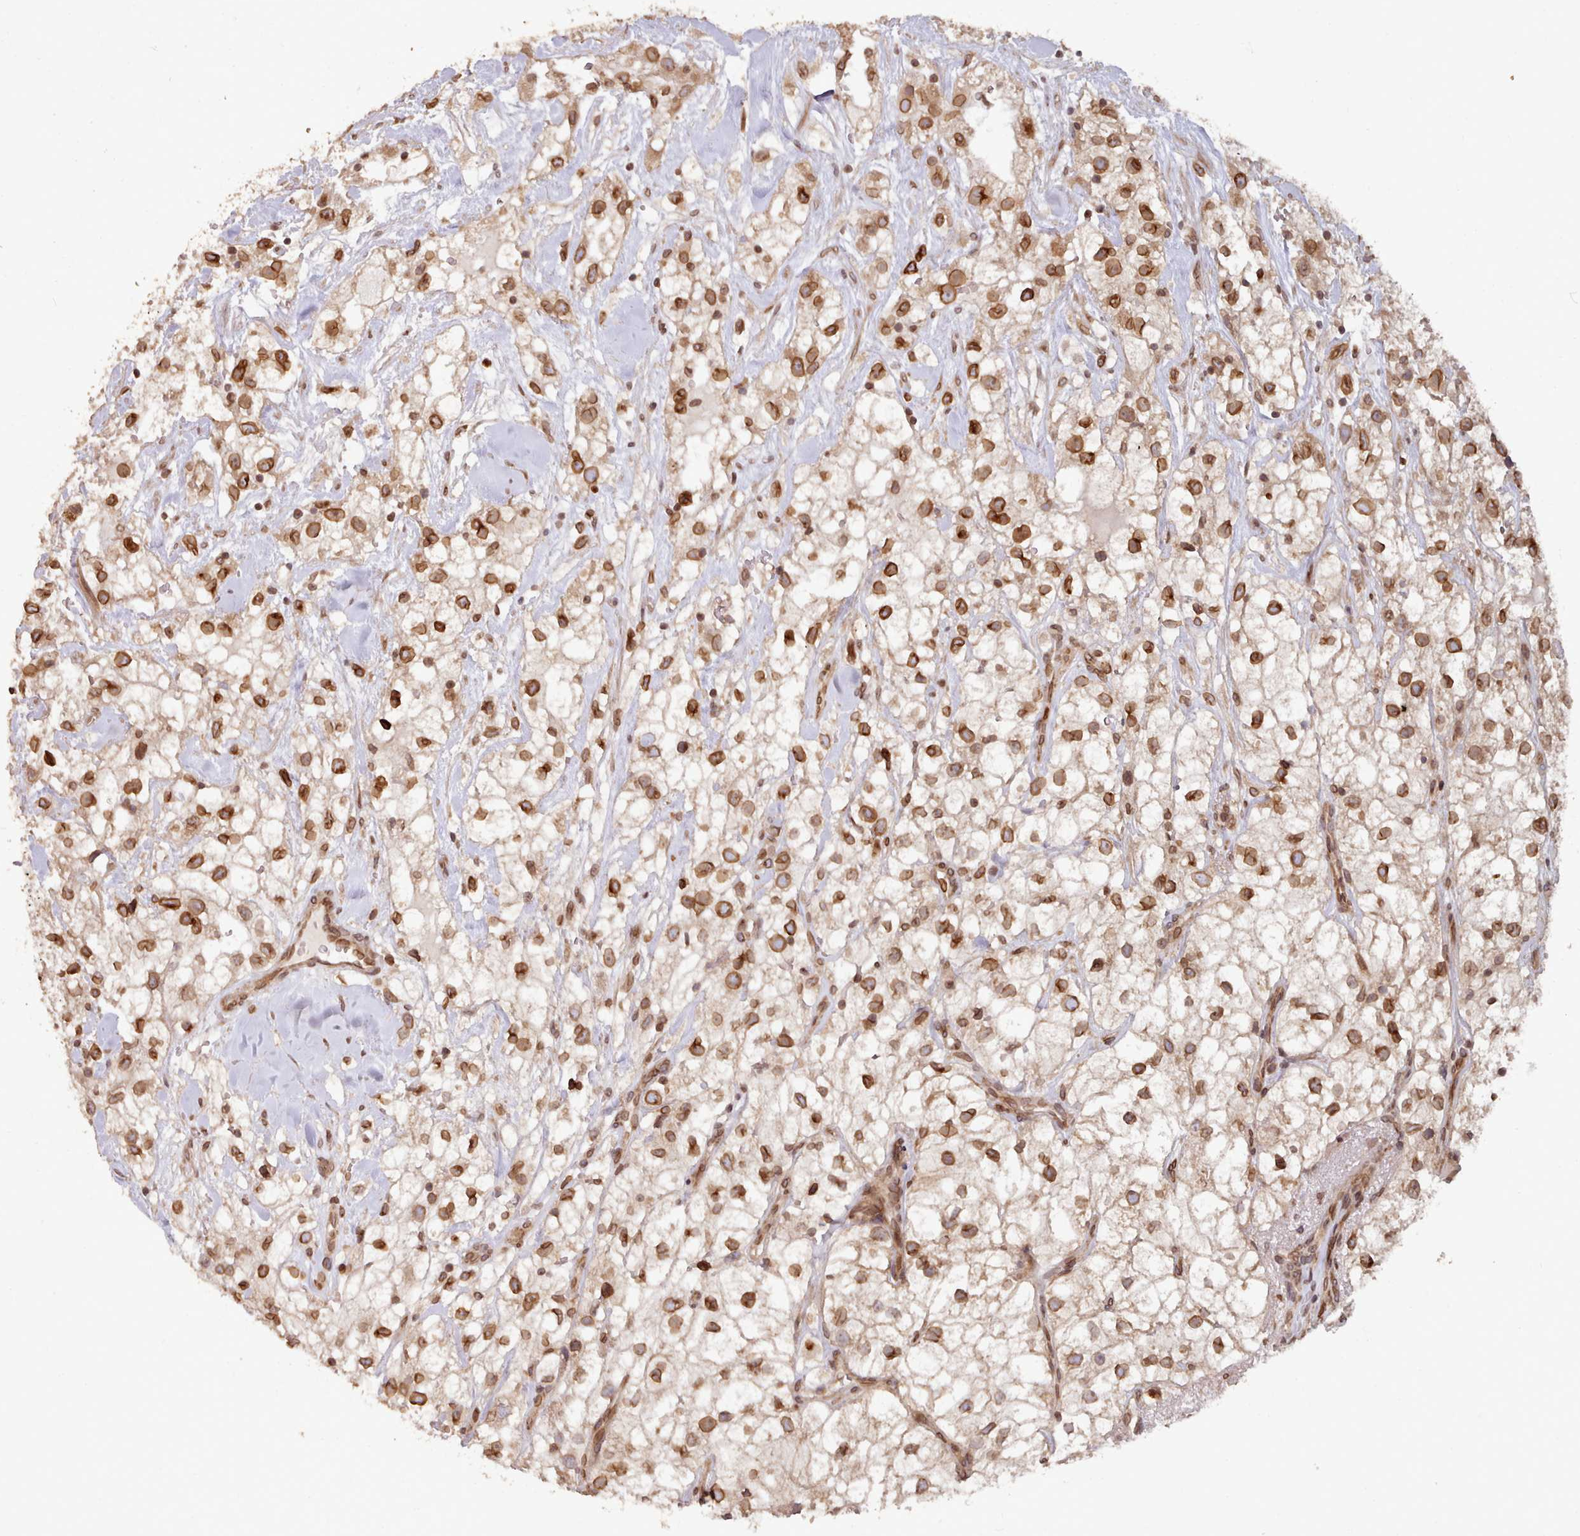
{"staining": {"intensity": "strong", "quantity": ">75%", "location": "cytoplasmic/membranous,nuclear"}, "tissue": "renal cancer", "cell_type": "Tumor cells", "image_type": "cancer", "snomed": [{"axis": "morphology", "description": "Adenocarcinoma, NOS"}, {"axis": "topography", "description": "Kidney"}], "caption": "Tumor cells display strong cytoplasmic/membranous and nuclear staining in approximately >75% of cells in renal adenocarcinoma. (Stains: DAB (3,3'-diaminobenzidine) in brown, nuclei in blue, Microscopy: brightfield microscopy at high magnification).", "gene": "TOR1AIP1", "patient": {"sex": "male", "age": 59}}